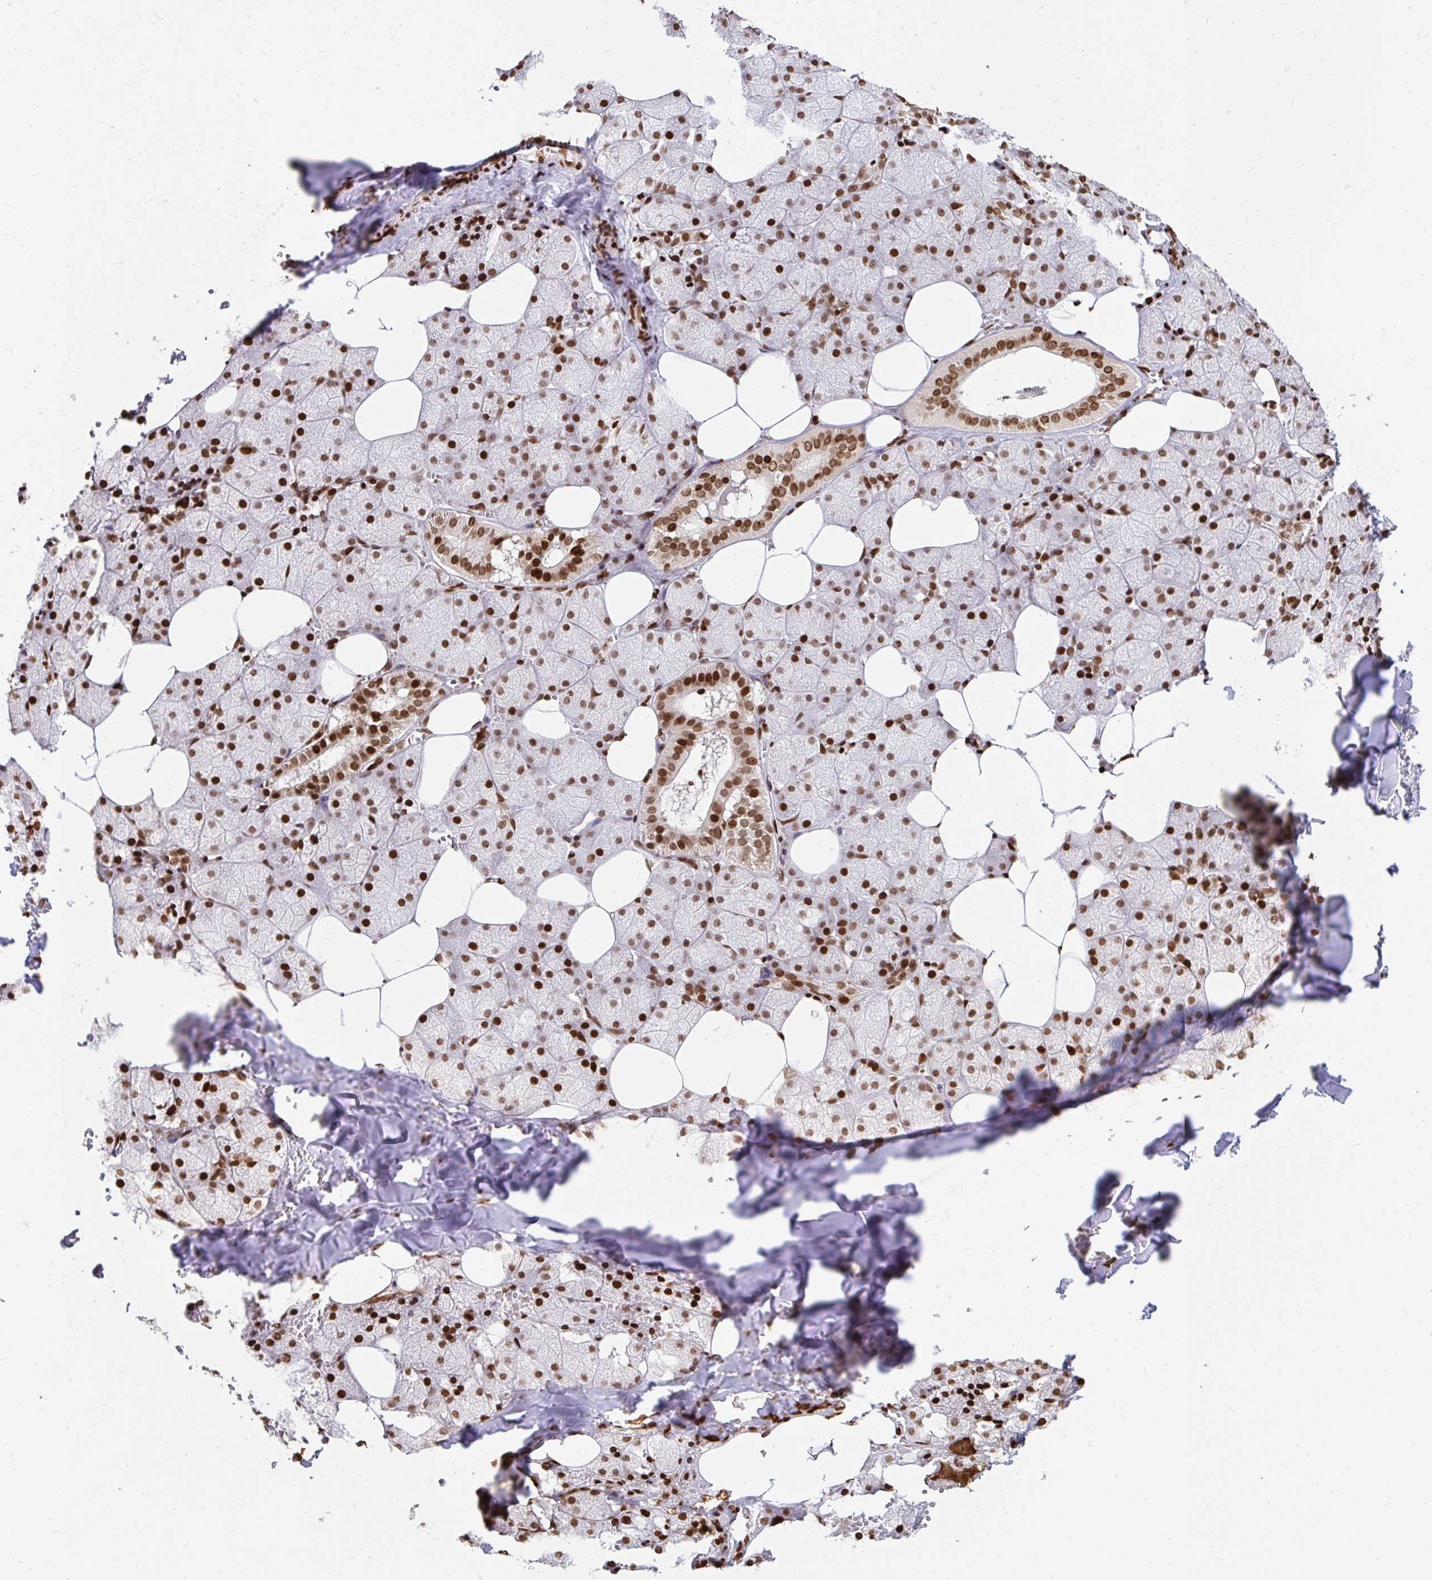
{"staining": {"intensity": "strong", "quantity": ">75%", "location": "nuclear"}, "tissue": "salivary gland", "cell_type": "Glandular cells", "image_type": "normal", "snomed": [{"axis": "morphology", "description": "Normal tissue, NOS"}, {"axis": "topography", "description": "Salivary gland"}, {"axis": "topography", "description": "Peripheral nerve tissue"}], "caption": "IHC image of normal salivary gland stained for a protein (brown), which shows high levels of strong nuclear expression in approximately >75% of glandular cells.", "gene": "H2BC5", "patient": {"sex": "male", "age": 38}}